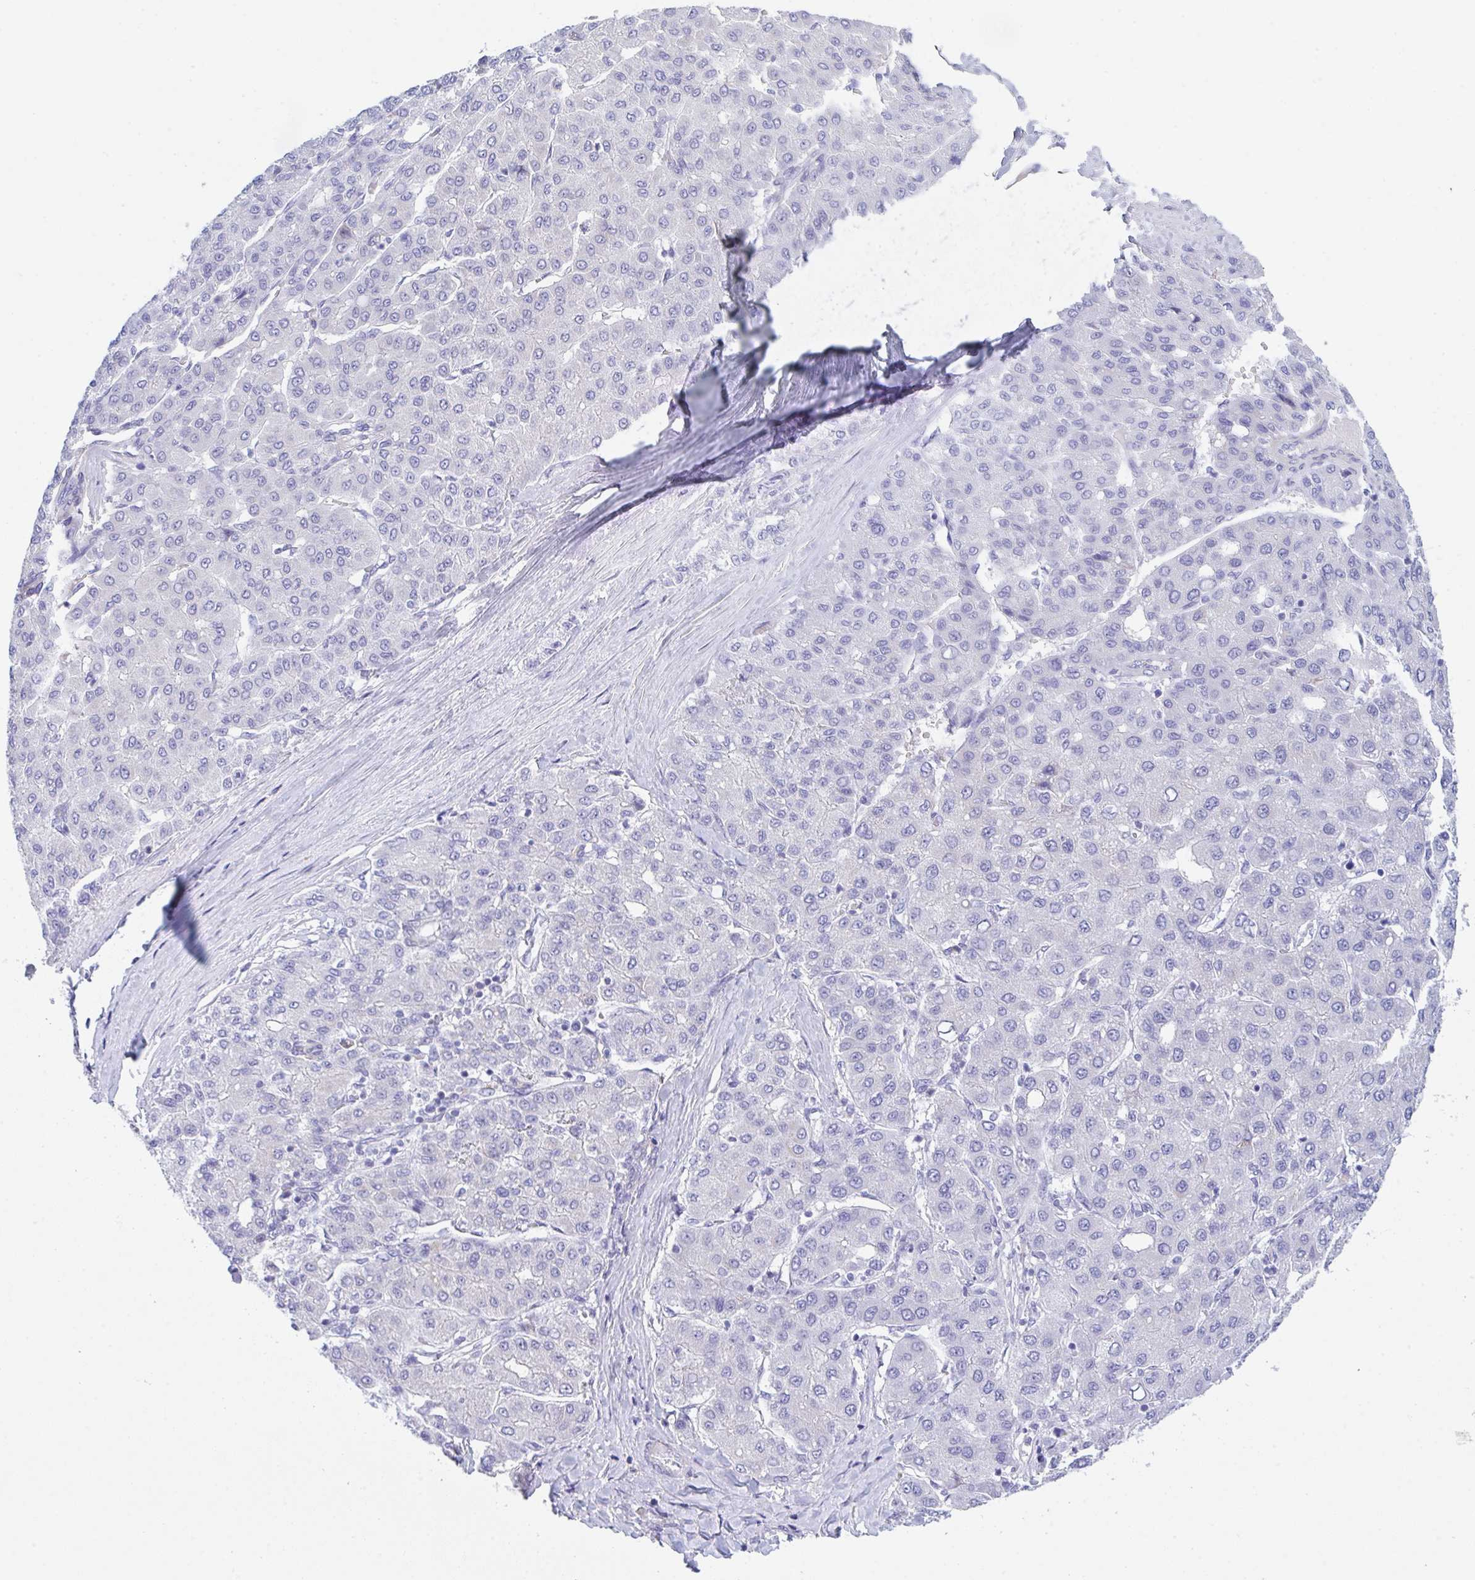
{"staining": {"intensity": "negative", "quantity": "none", "location": "none"}, "tissue": "liver cancer", "cell_type": "Tumor cells", "image_type": "cancer", "snomed": [{"axis": "morphology", "description": "Carcinoma, Hepatocellular, NOS"}, {"axis": "topography", "description": "Liver"}], "caption": "Liver hepatocellular carcinoma stained for a protein using immunohistochemistry (IHC) shows no positivity tumor cells.", "gene": "CEP170B", "patient": {"sex": "male", "age": 65}}